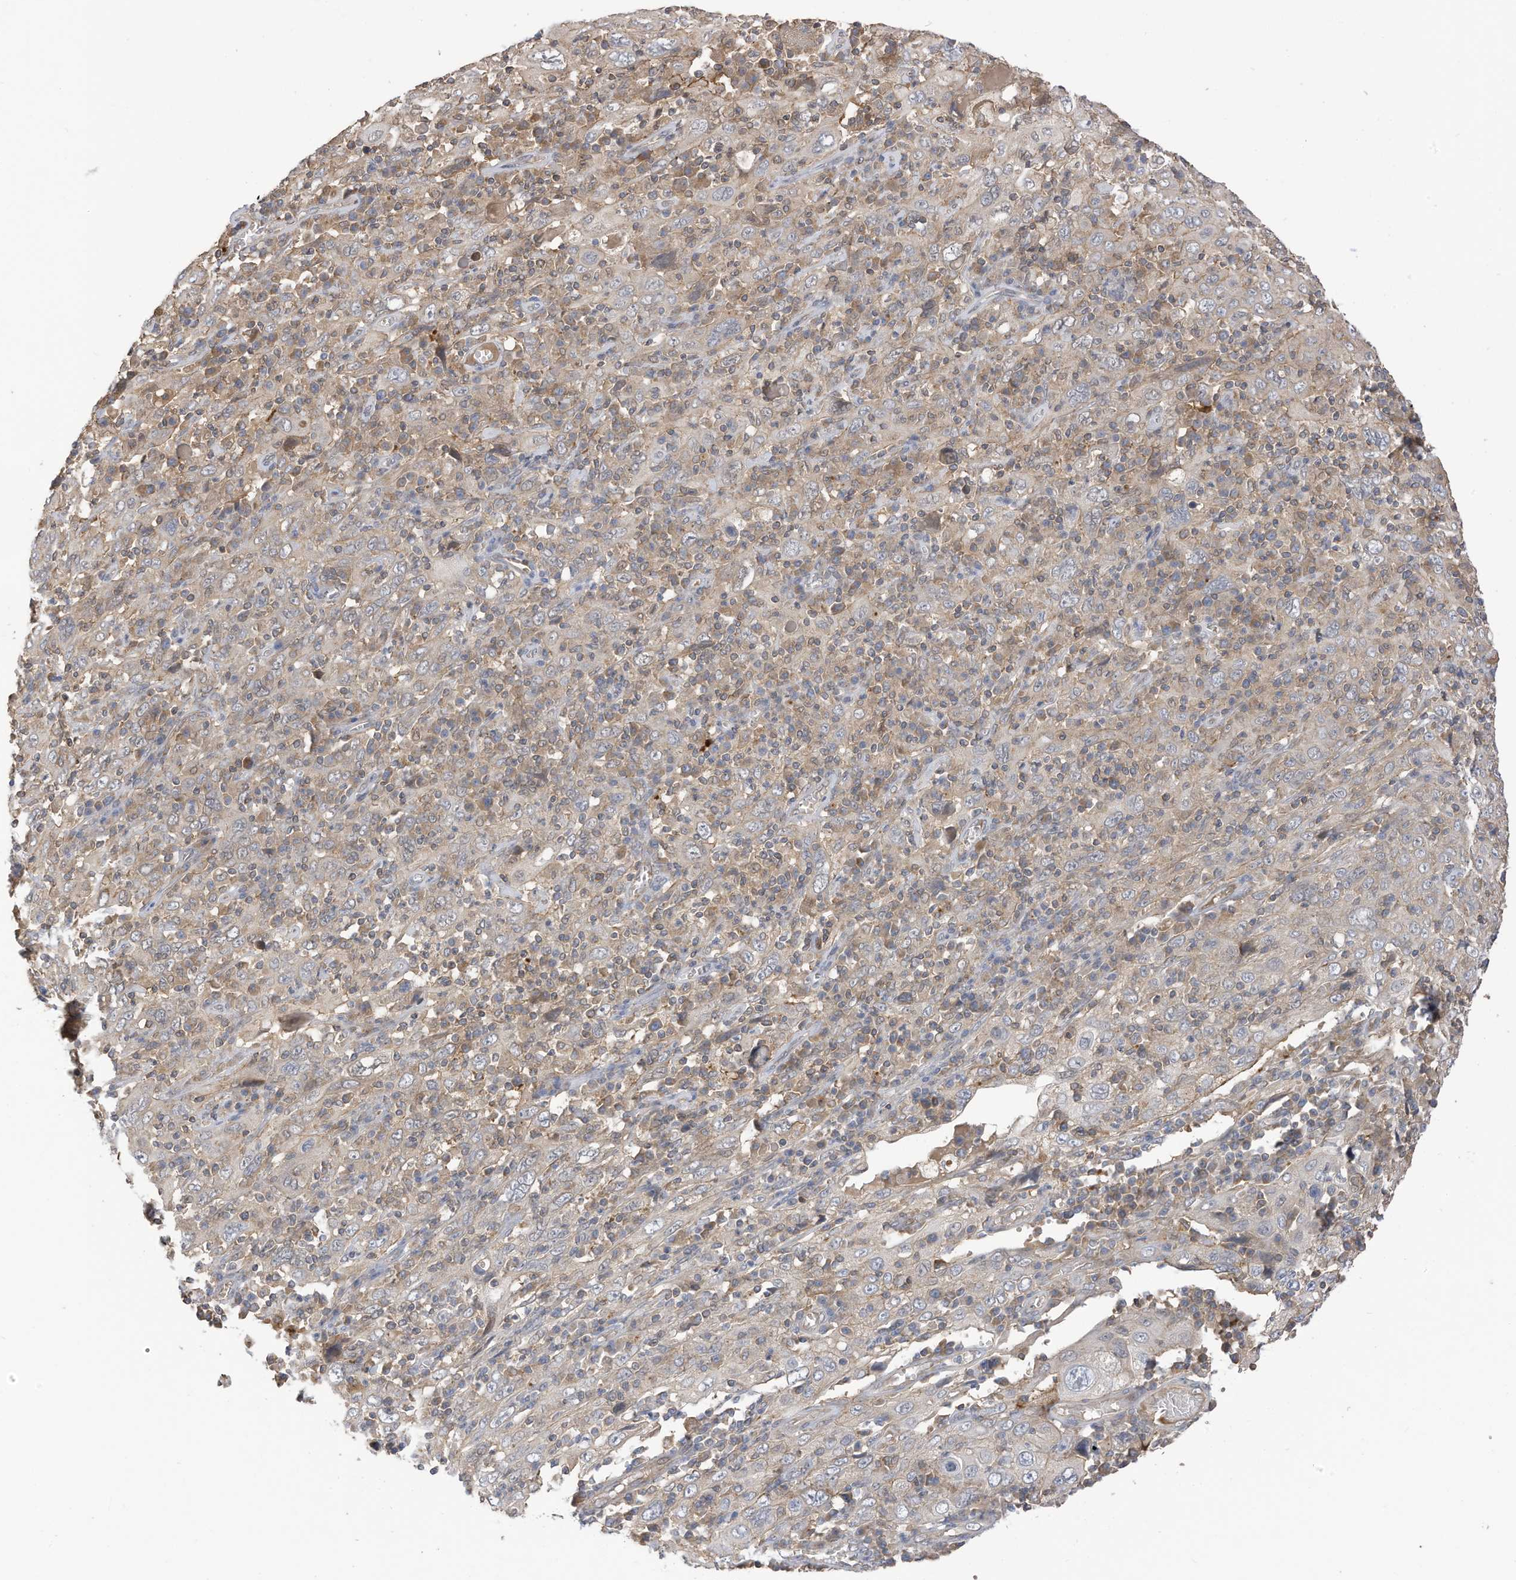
{"staining": {"intensity": "weak", "quantity": "<25%", "location": "cytoplasmic/membranous"}, "tissue": "cervical cancer", "cell_type": "Tumor cells", "image_type": "cancer", "snomed": [{"axis": "morphology", "description": "Squamous cell carcinoma, NOS"}, {"axis": "topography", "description": "Cervix"}], "caption": "High magnification brightfield microscopy of squamous cell carcinoma (cervical) stained with DAB (brown) and counterstained with hematoxylin (blue): tumor cells show no significant expression.", "gene": "REC8", "patient": {"sex": "female", "age": 46}}